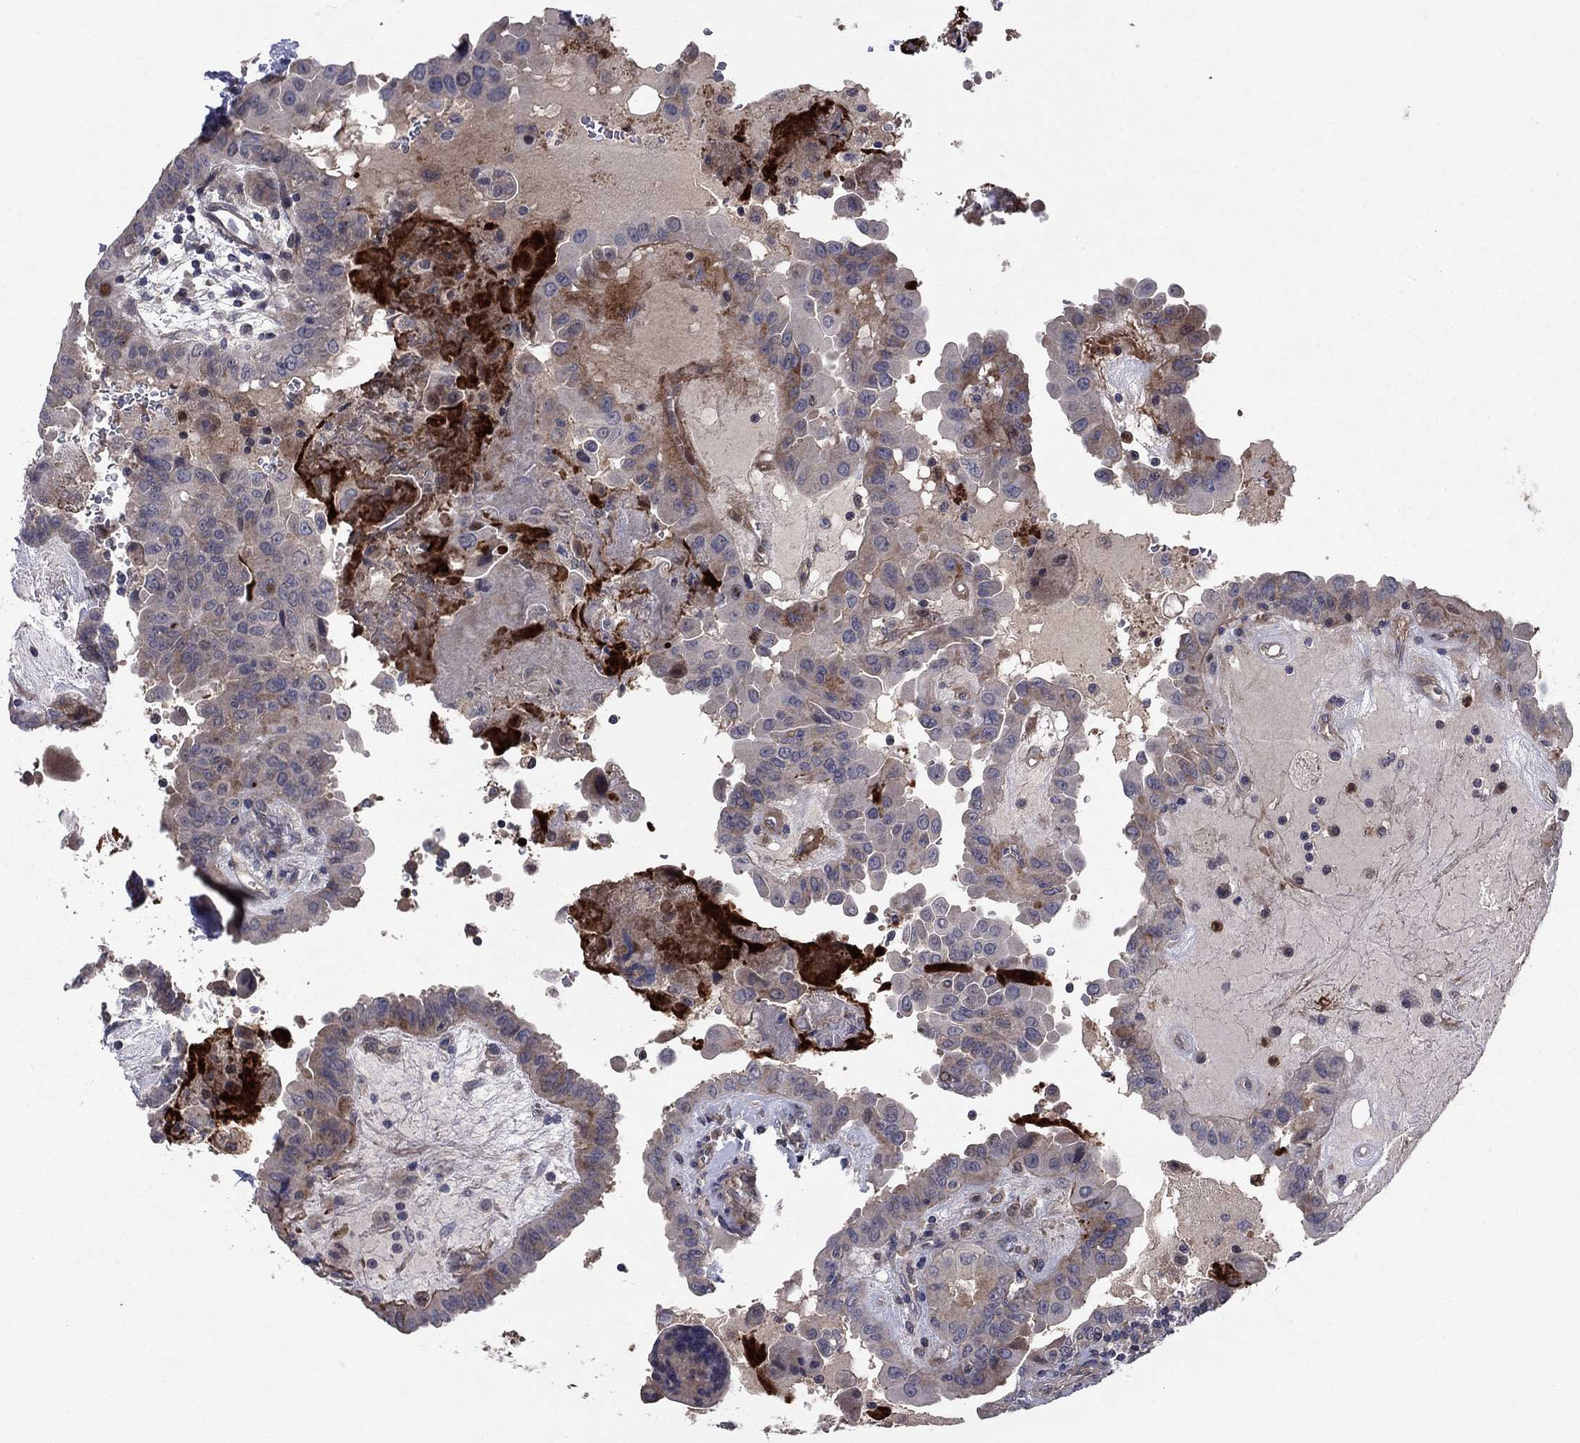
{"staining": {"intensity": "moderate", "quantity": "<25%", "location": "cytoplasmic/membranous"}, "tissue": "thyroid cancer", "cell_type": "Tumor cells", "image_type": "cancer", "snomed": [{"axis": "morphology", "description": "Papillary adenocarcinoma, NOS"}, {"axis": "topography", "description": "Thyroid gland"}], "caption": "Thyroid cancer (papillary adenocarcinoma) tissue demonstrates moderate cytoplasmic/membranous positivity in approximately <25% of tumor cells, visualized by immunohistochemistry.", "gene": "MSRB1", "patient": {"sex": "female", "age": 37}}